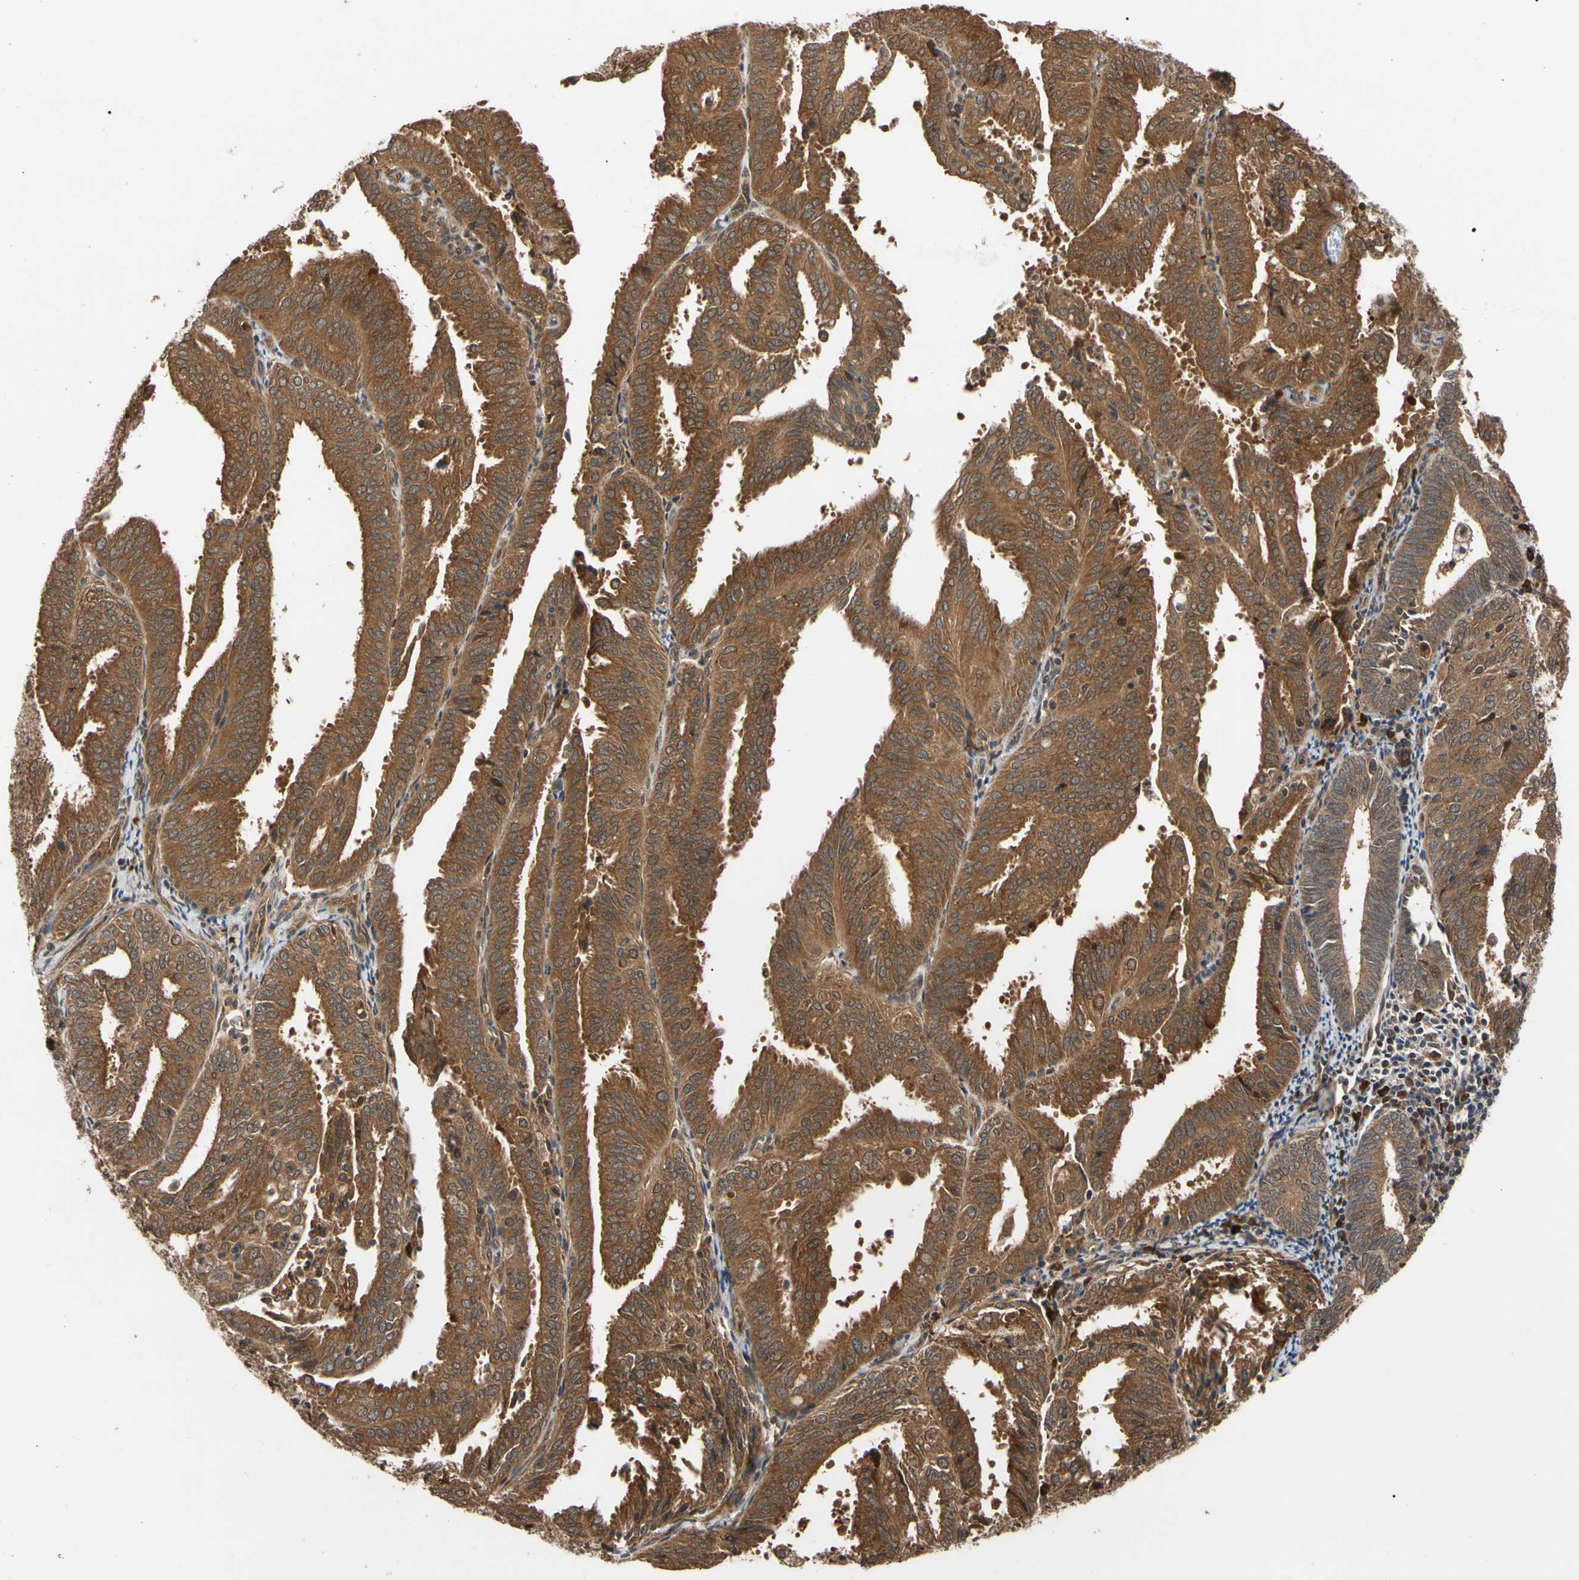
{"staining": {"intensity": "moderate", "quantity": ">75%", "location": "cytoplasmic/membranous"}, "tissue": "endometrial cancer", "cell_type": "Tumor cells", "image_type": "cancer", "snomed": [{"axis": "morphology", "description": "Adenocarcinoma, NOS"}, {"axis": "topography", "description": "Uterus"}], "caption": "Protein staining of endometrial cancer (adenocarcinoma) tissue shows moderate cytoplasmic/membranous staining in about >75% of tumor cells. (IHC, brightfield microscopy, high magnification).", "gene": "CYTIP", "patient": {"sex": "female", "age": 60}}